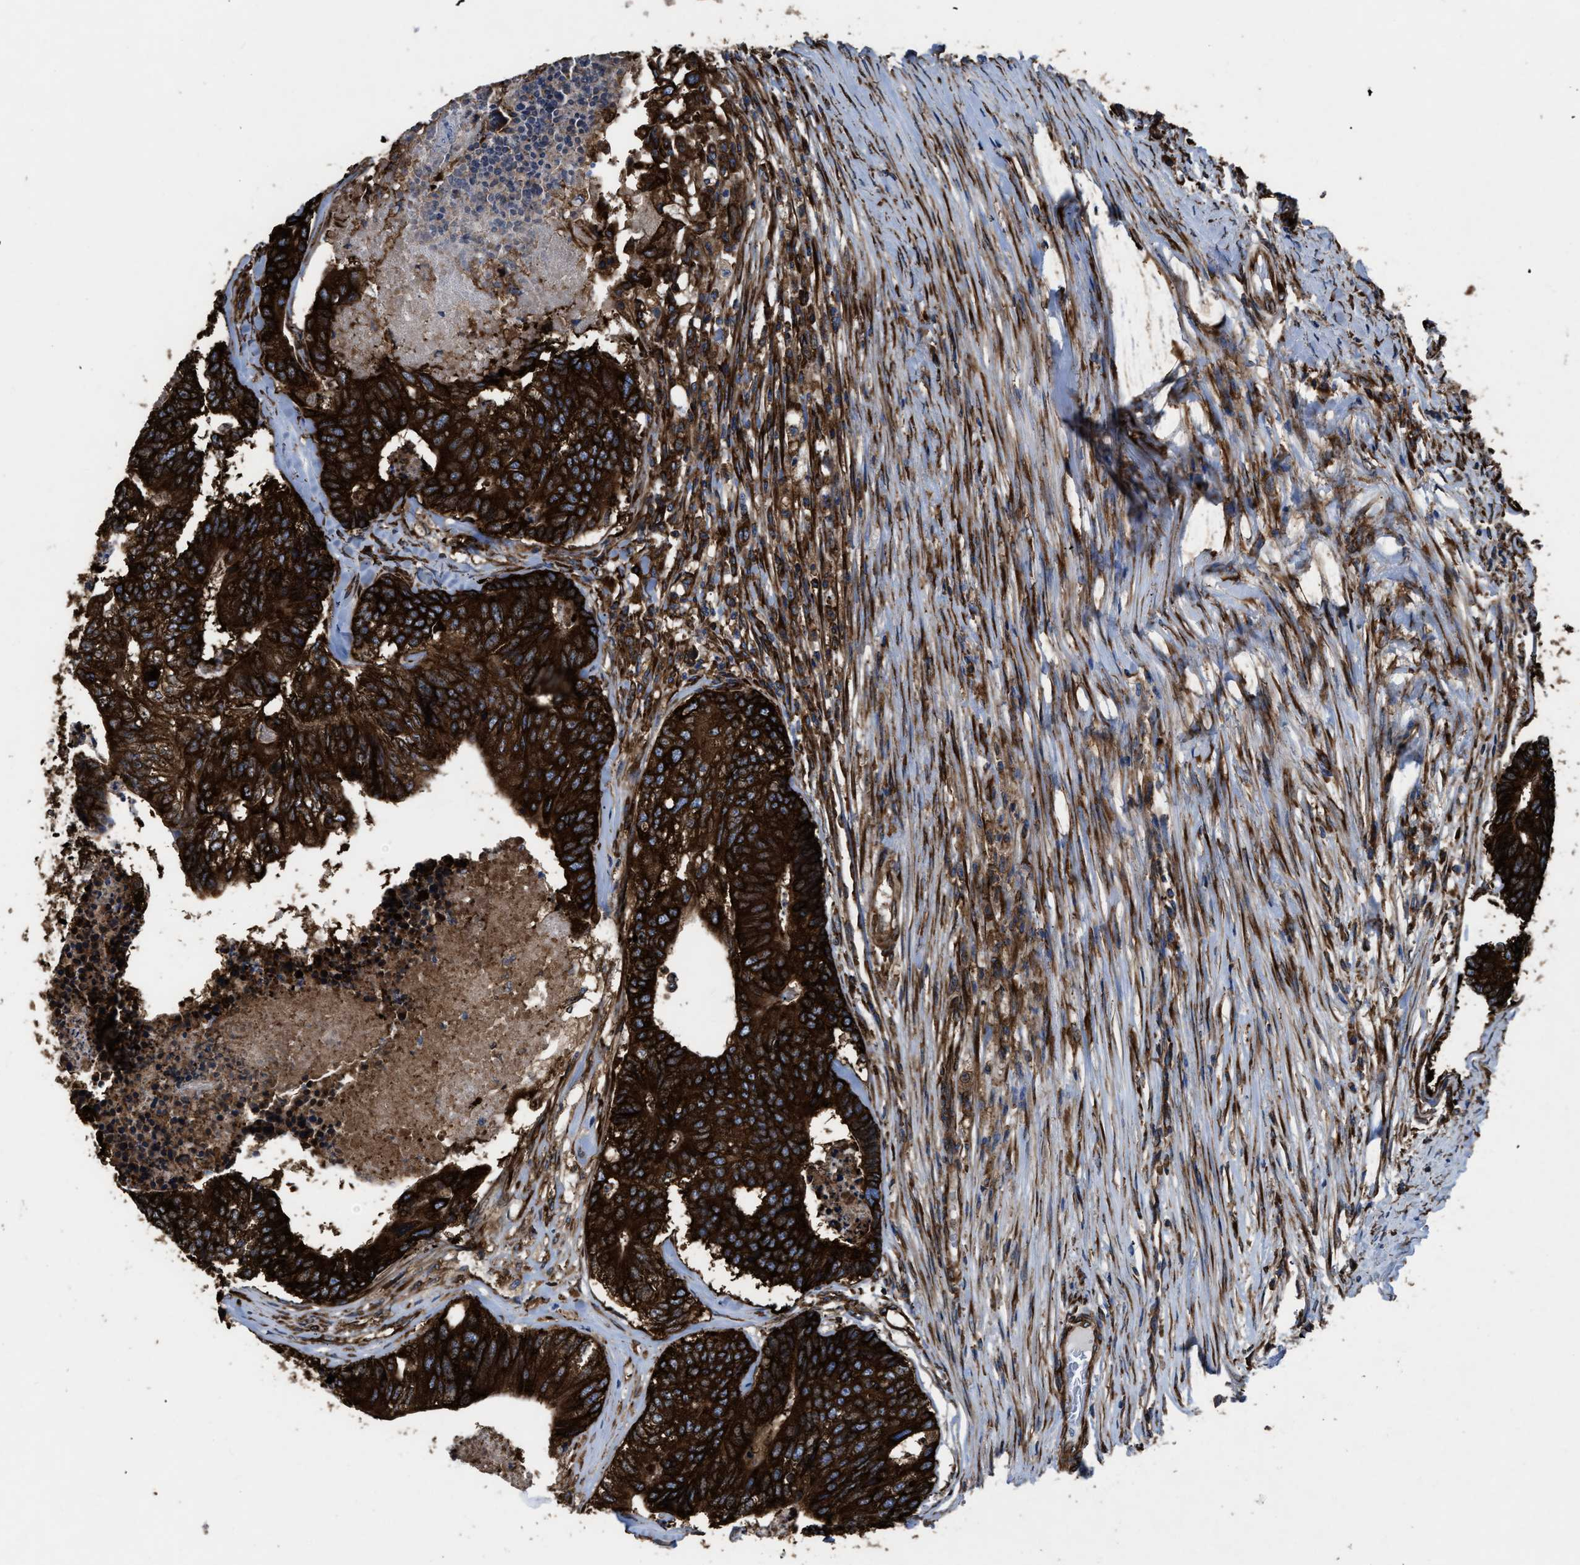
{"staining": {"intensity": "strong", "quantity": ">75%", "location": "cytoplasmic/membranous"}, "tissue": "colorectal cancer", "cell_type": "Tumor cells", "image_type": "cancer", "snomed": [{"axis": "morphology", "description": "Adenocarcinoma, NOS"}, {"axis": "topography", "description": "Colon"}], "caption": "Tumor cells display high levels of strong cytoplasmic/membranous expression in about >75% of cells in colorectal cancer. (DAB IHC, brown staining for protein, blue staining for nuclei).", "gene": "CAPRIN1", "patient": {"sex": "female", "age": 67}}